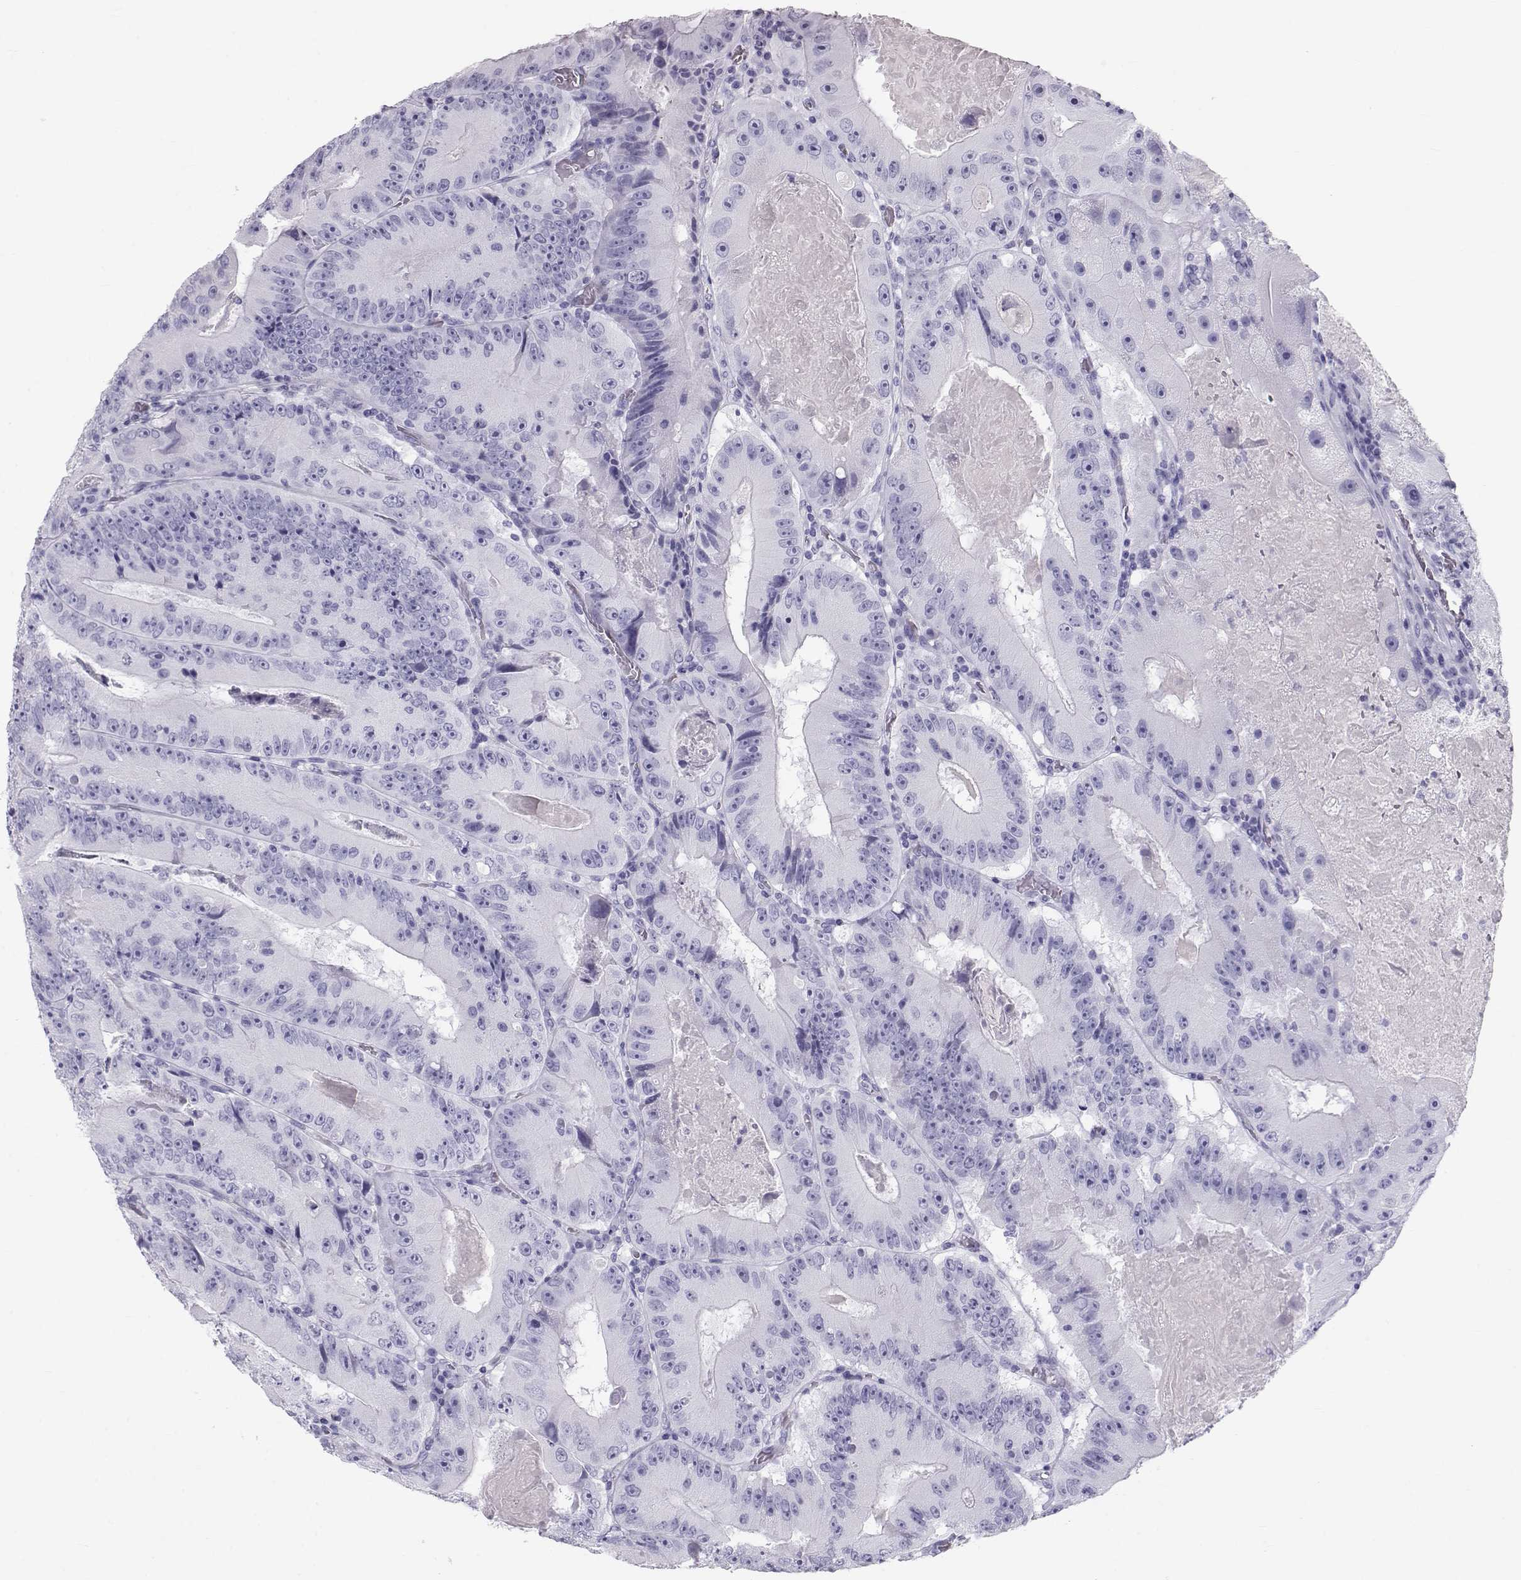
{"staining": {"intensity": "negative", "quantity": "none", "location": "none"}, "tissue": "colorectal cancer", "cell_type": "Tumor cells", "image_type": "cancer", "snomed": [{"axis": "morphology", "description": "Adenocarcinoma, NOS"}, {"axis": "topography", "description": "Colon"}], "caption": "There is no significant staining in tumor cells of colorectal adenocarcinoma.", "gene": "RD3", "patient": {"sex": "female", "age": 86}}